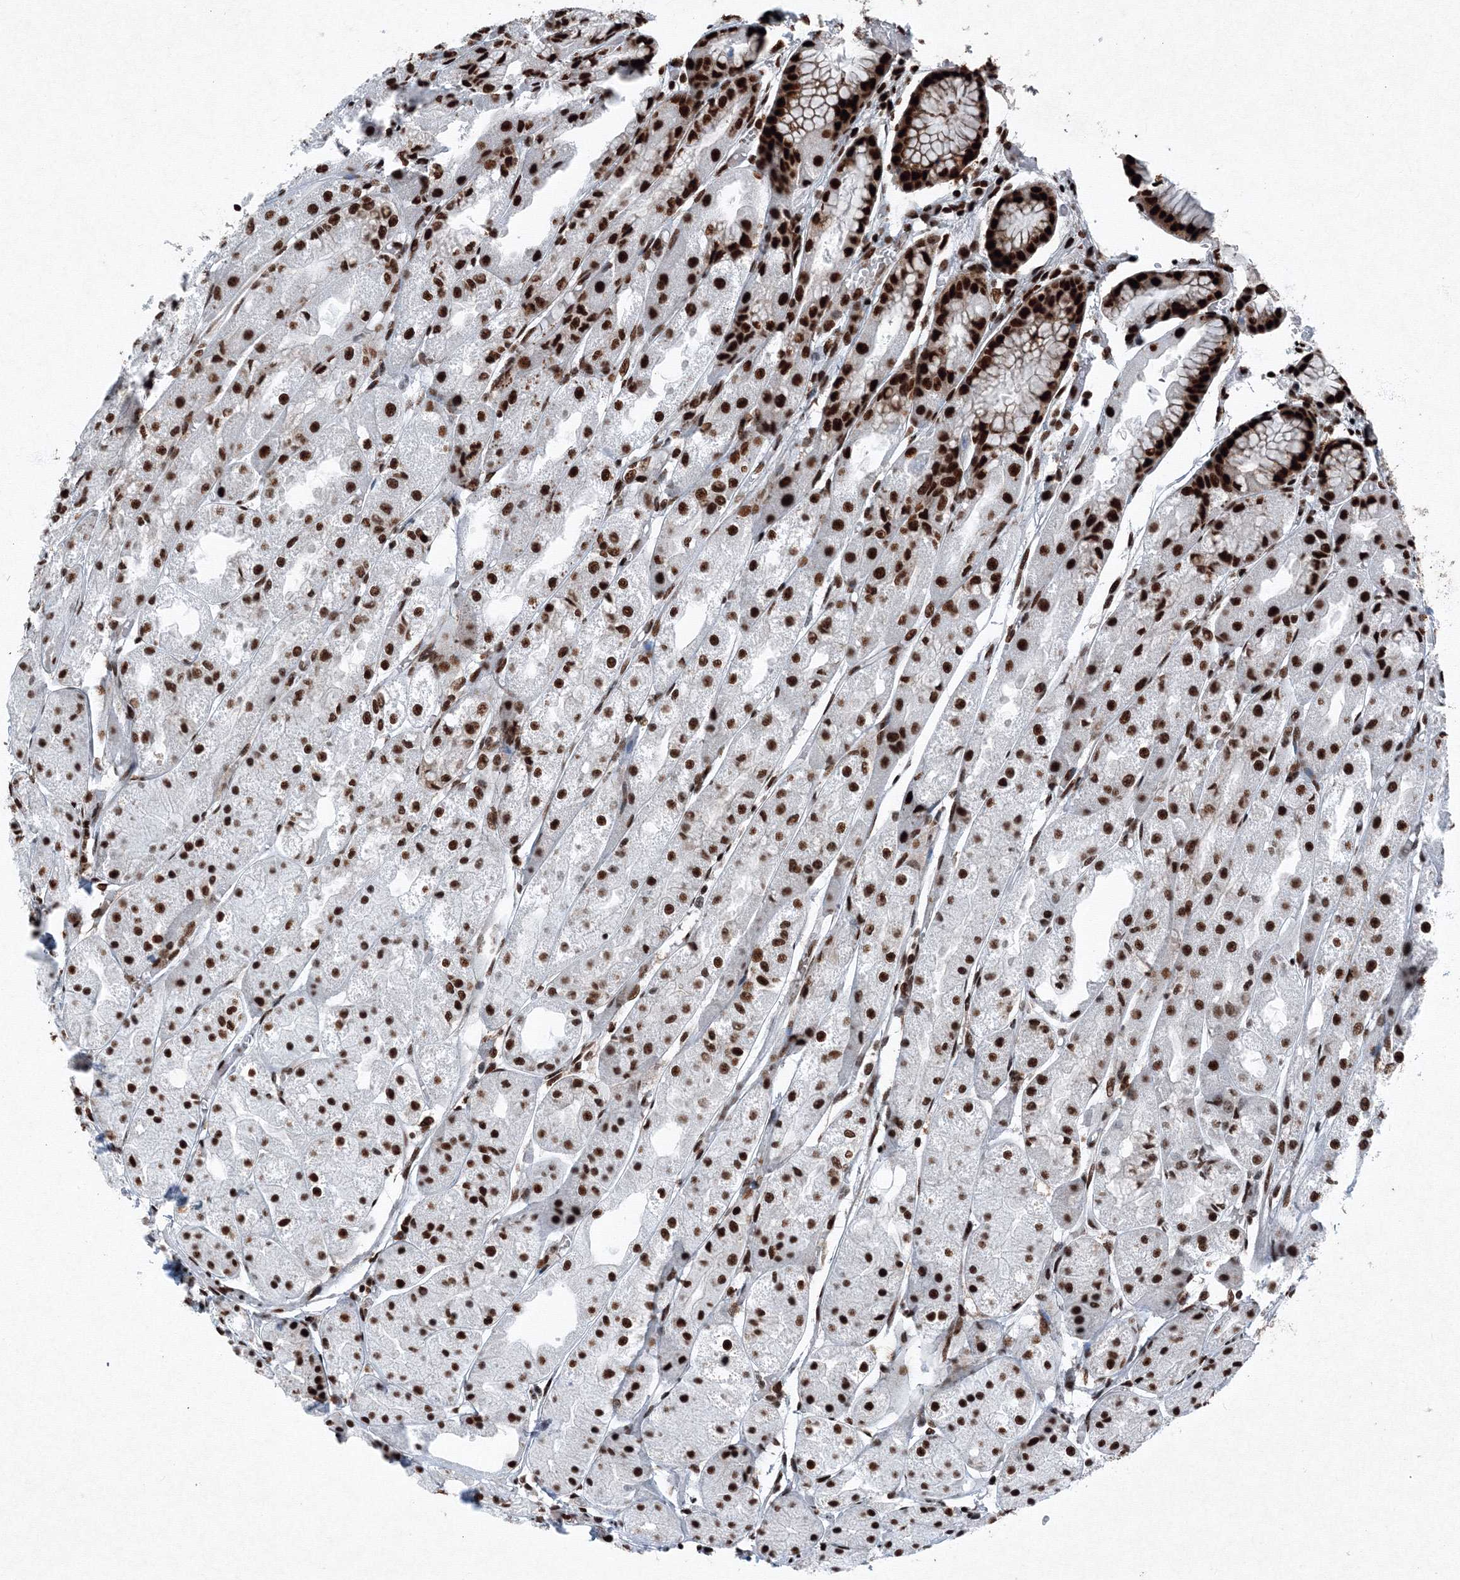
{"staining": {"intensity": "strong", "quantity": ">75%", "location": "nuclear"}, "tissue": "stomach", "cell_type": "Glandular cells", "image_type": "normal", "snomed": [{"axis": "morphology", "description": "Normal tissue, NOS"}, {"axis": "topography", "description": "Stomach, upper"}], "caption": "Protein expression analysis of benign stomach demonstrates strong nuclear expression in approximately >75% of glandular cells.", "gene": "SNRPC", "patient": {"sex": "male", "age": 72}}